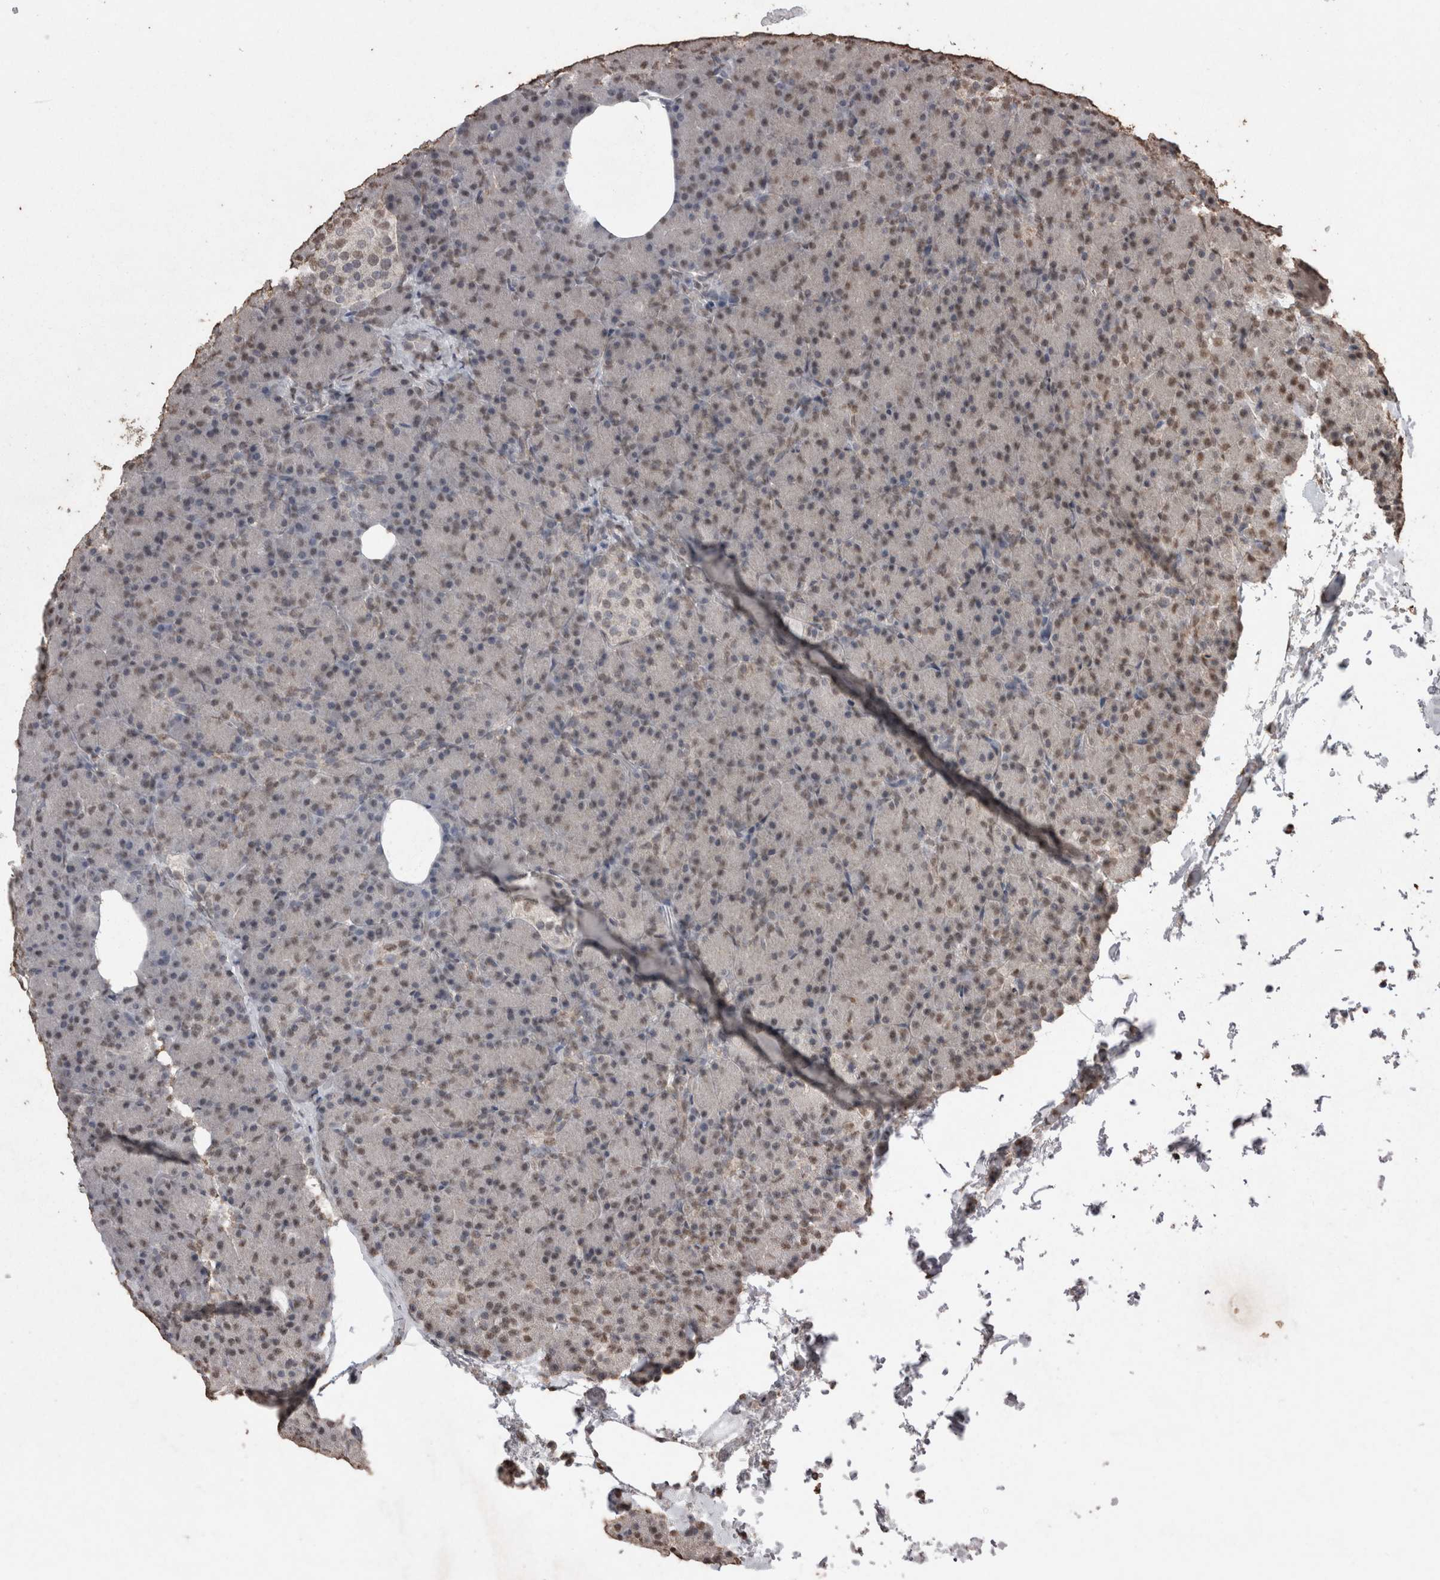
{"staining": {"intensity": "weak", "quantity": "25%-75%", "location": "cytoplasmic/membranous,nuclear"}, "tissue": "pancreas", "cell_type": "Exocrine glandular cells", "image_type": "normal", "snomed": [{"axis": "morphology", "description": "Normal tissue, NOS"}, {"axis": "topography", "description": "Pancreas"}], "caption": "Immunohistochemical staining of benign pancreas displays low levels of weak cytoplasmic/membranous,nuclear expression in about 25%-75% of exocrine glandular cells. The staining was performed using DAB, with brown indicating positive protein expression. Nuclei are stained blue with hematoxylin.", "gene": "SMAD7", "patient": {"sex": "female", "age": 43}}